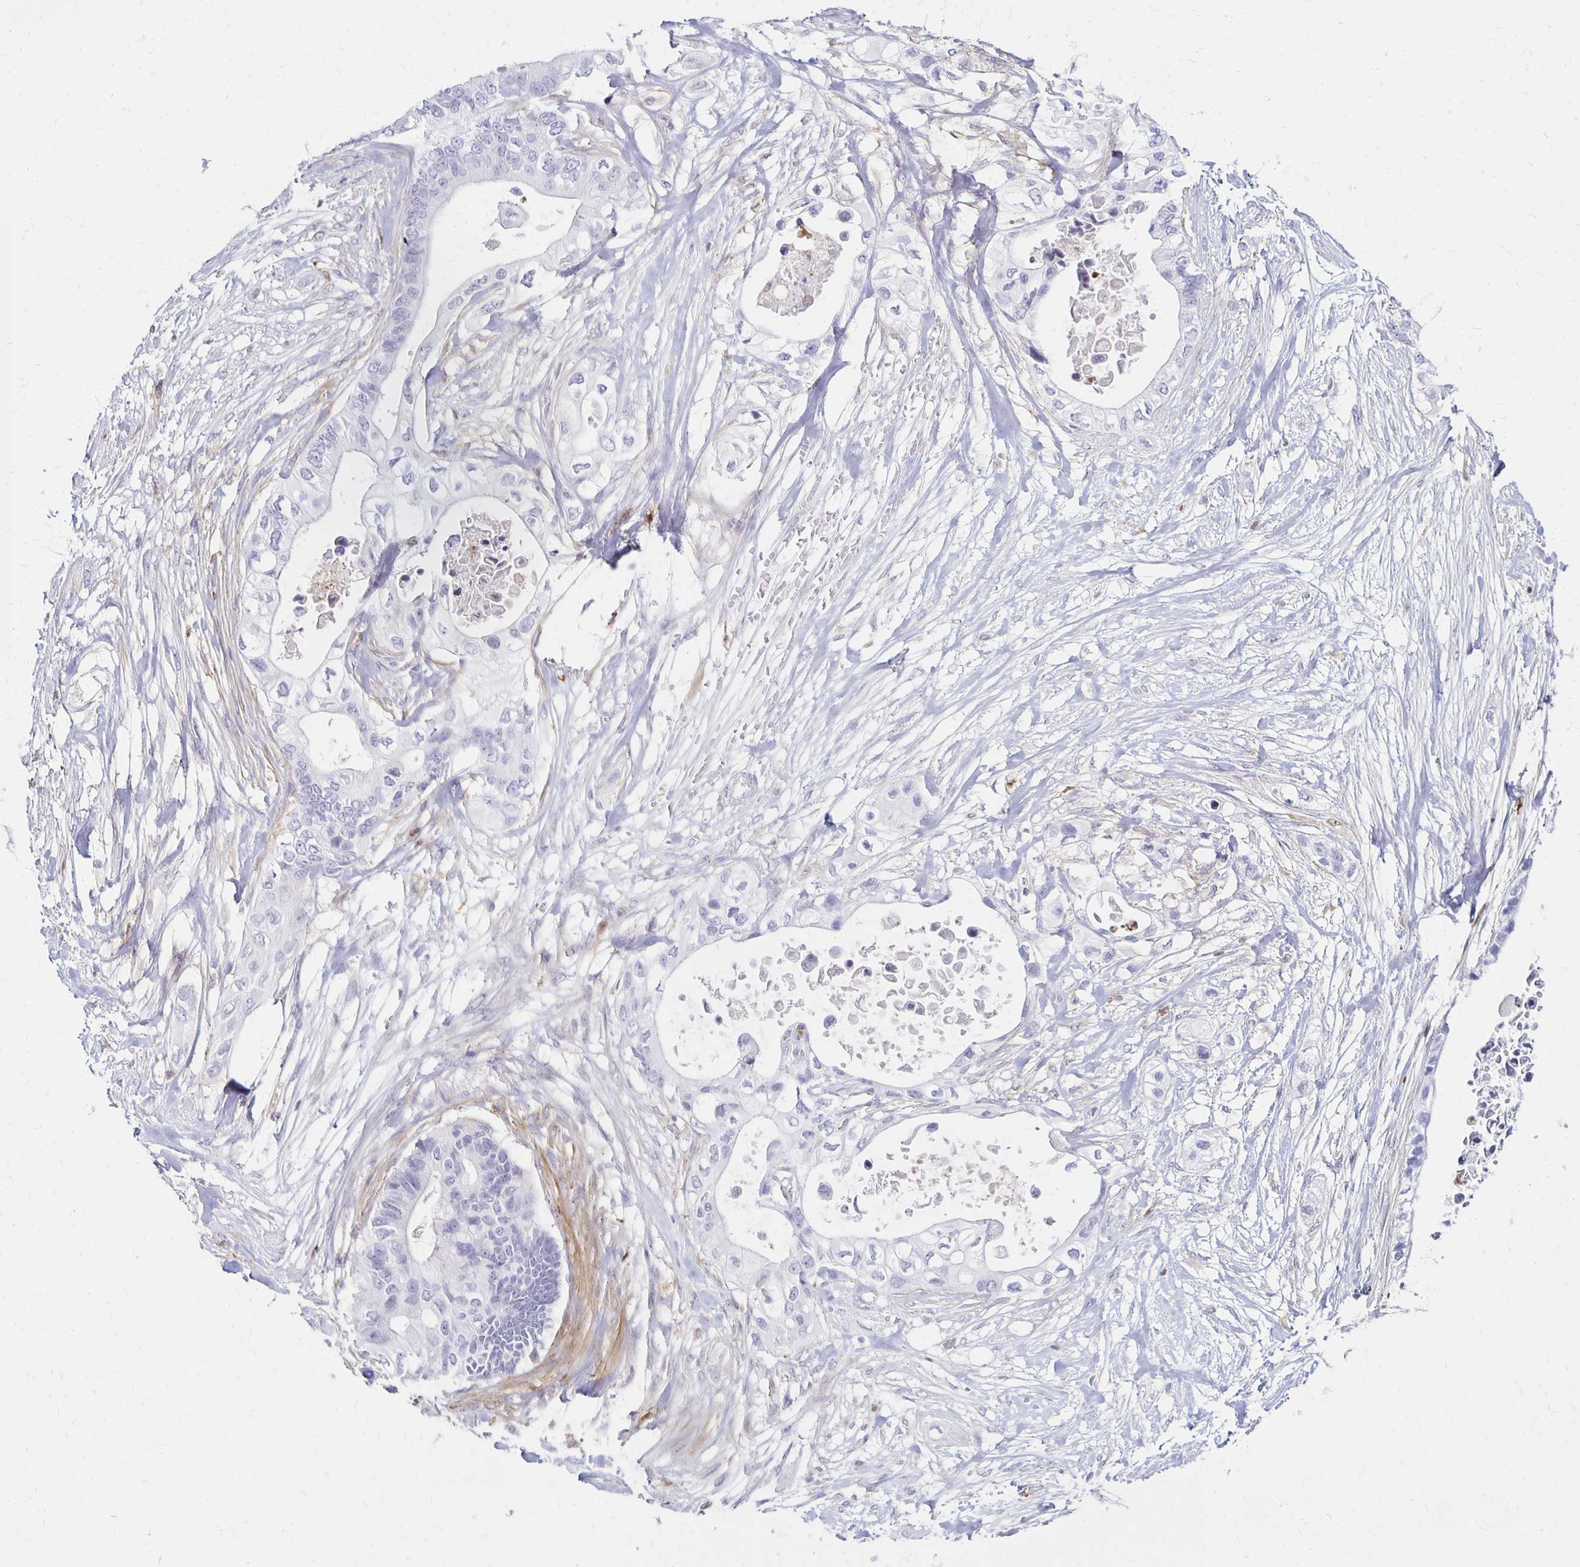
{"staining": {"intensity": "negative", "quantity": "none", "location": "none"}, "tissue": "pancreatic cancer", "cell_type": "Tumor cells", "image_type": "cancer", "snomed": [{"axis": "morphology", "description": "Adenocarcinoma, NOS"}, {"axis": "topography", "description": "Pancreas"}], "caption": "IHC micrograph of pancreatic adenocarcinoma stained for a protein (brown), which displays no positivity in tumor cells.", "gene": "CCL21", "patient": {"sex": "female", "age": 63}}